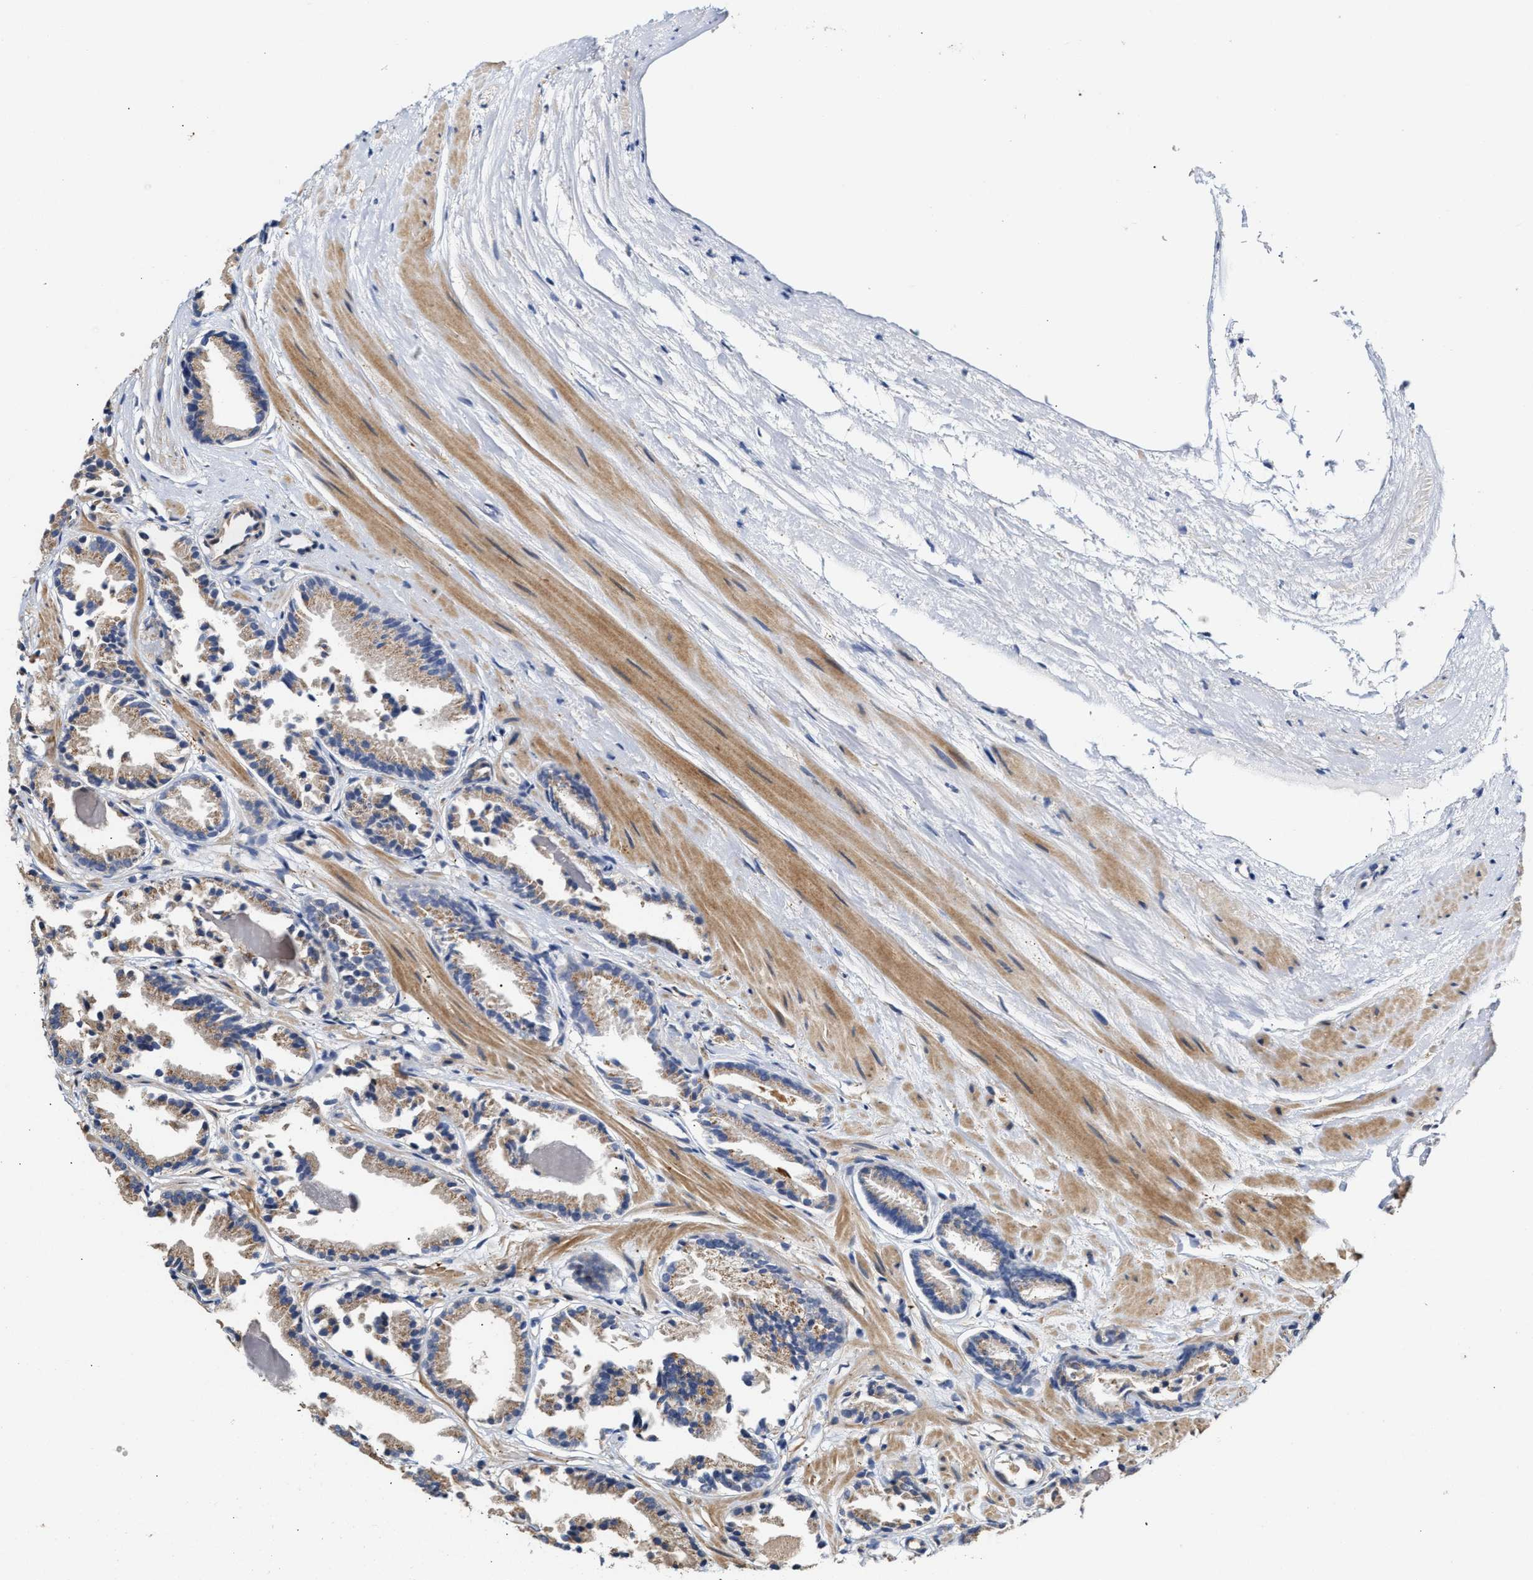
{"staining": {"intensity": "weak", "quantity": ">75%", "location": "cytoplasmic/membranous"}, "tissue": "prostate cancer", "cell_type": "Tumor cells", "image_type": "cancer", "snomed": [{"axis": "morphology", "description": "Adenocarcinoma, Low grade"}, {"axis": "topography", "description": "Prostate"}], "caption": "An immunohistochemistry micrograph of neoplastic tissue is shown. Protein staining in brown labels weak cytoplasmic/membranous positivity in adenocarcinoma (low-grade) (prostate) within tumor cells.", "gene": "CLIP2", "patient": {"sex": "male", "age": 51}}